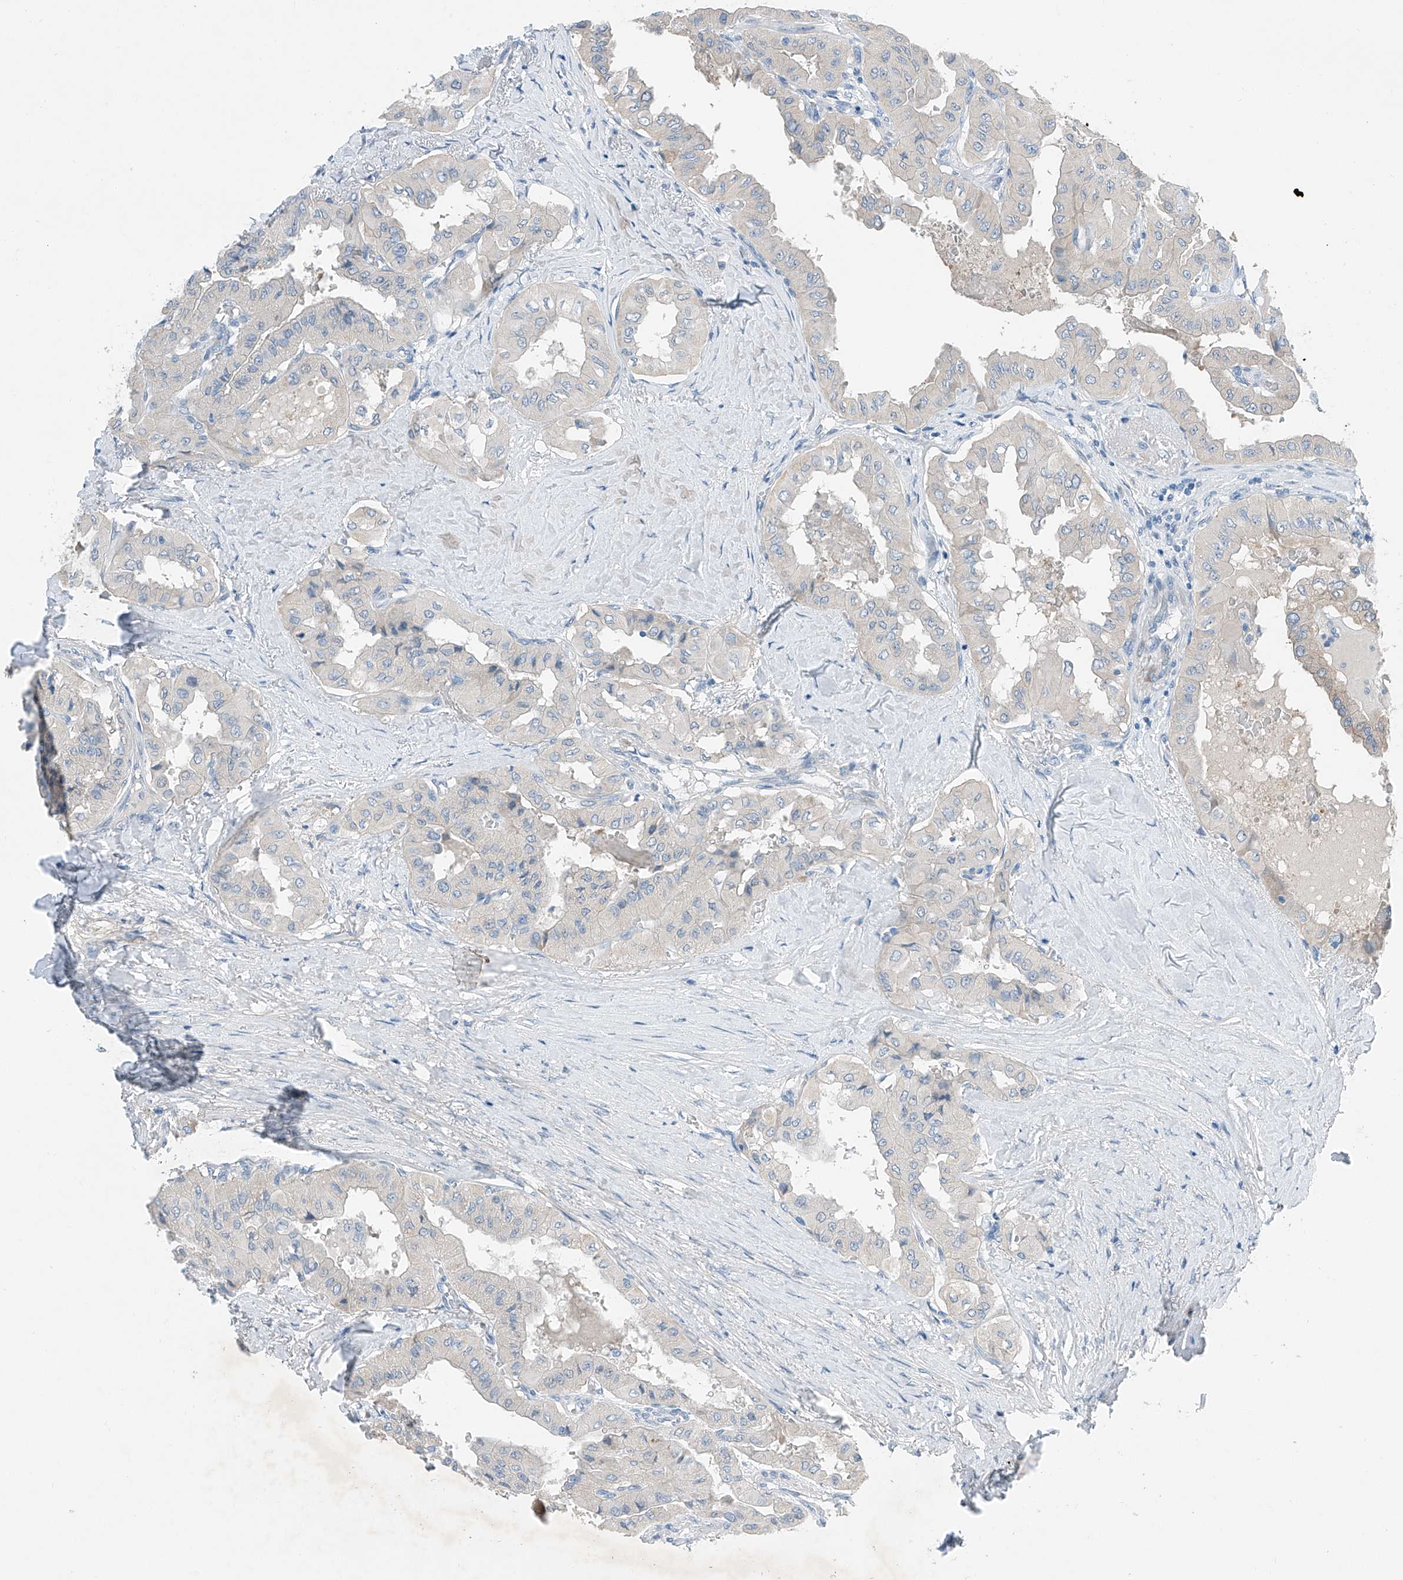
{"staining": {"intensity": "negative", "quantity": "none", "location": "none"}, "tissue": "thyroid cancer", "cell_type": "Tumor cells", "image_type": "cancer", "snomed": [{"axis": "morphology", "description": "Papillary adenocarcinoma, NOS"}, {"axis": "topography", "description": "Thyroid gland"}], "caption": "Tumor cells are negative for protein expression in human thyroid cancer (papillary adenocarcinoma). The staining was performed using DAB (3,3'-diaminobenzidine) to visualize the protein expression in brown, while the nuclei were stained in blue with hematoxylin (Magnification: 20x).", "gene": "MDGA1", "patient": {"sex": "female", "age": 59}}